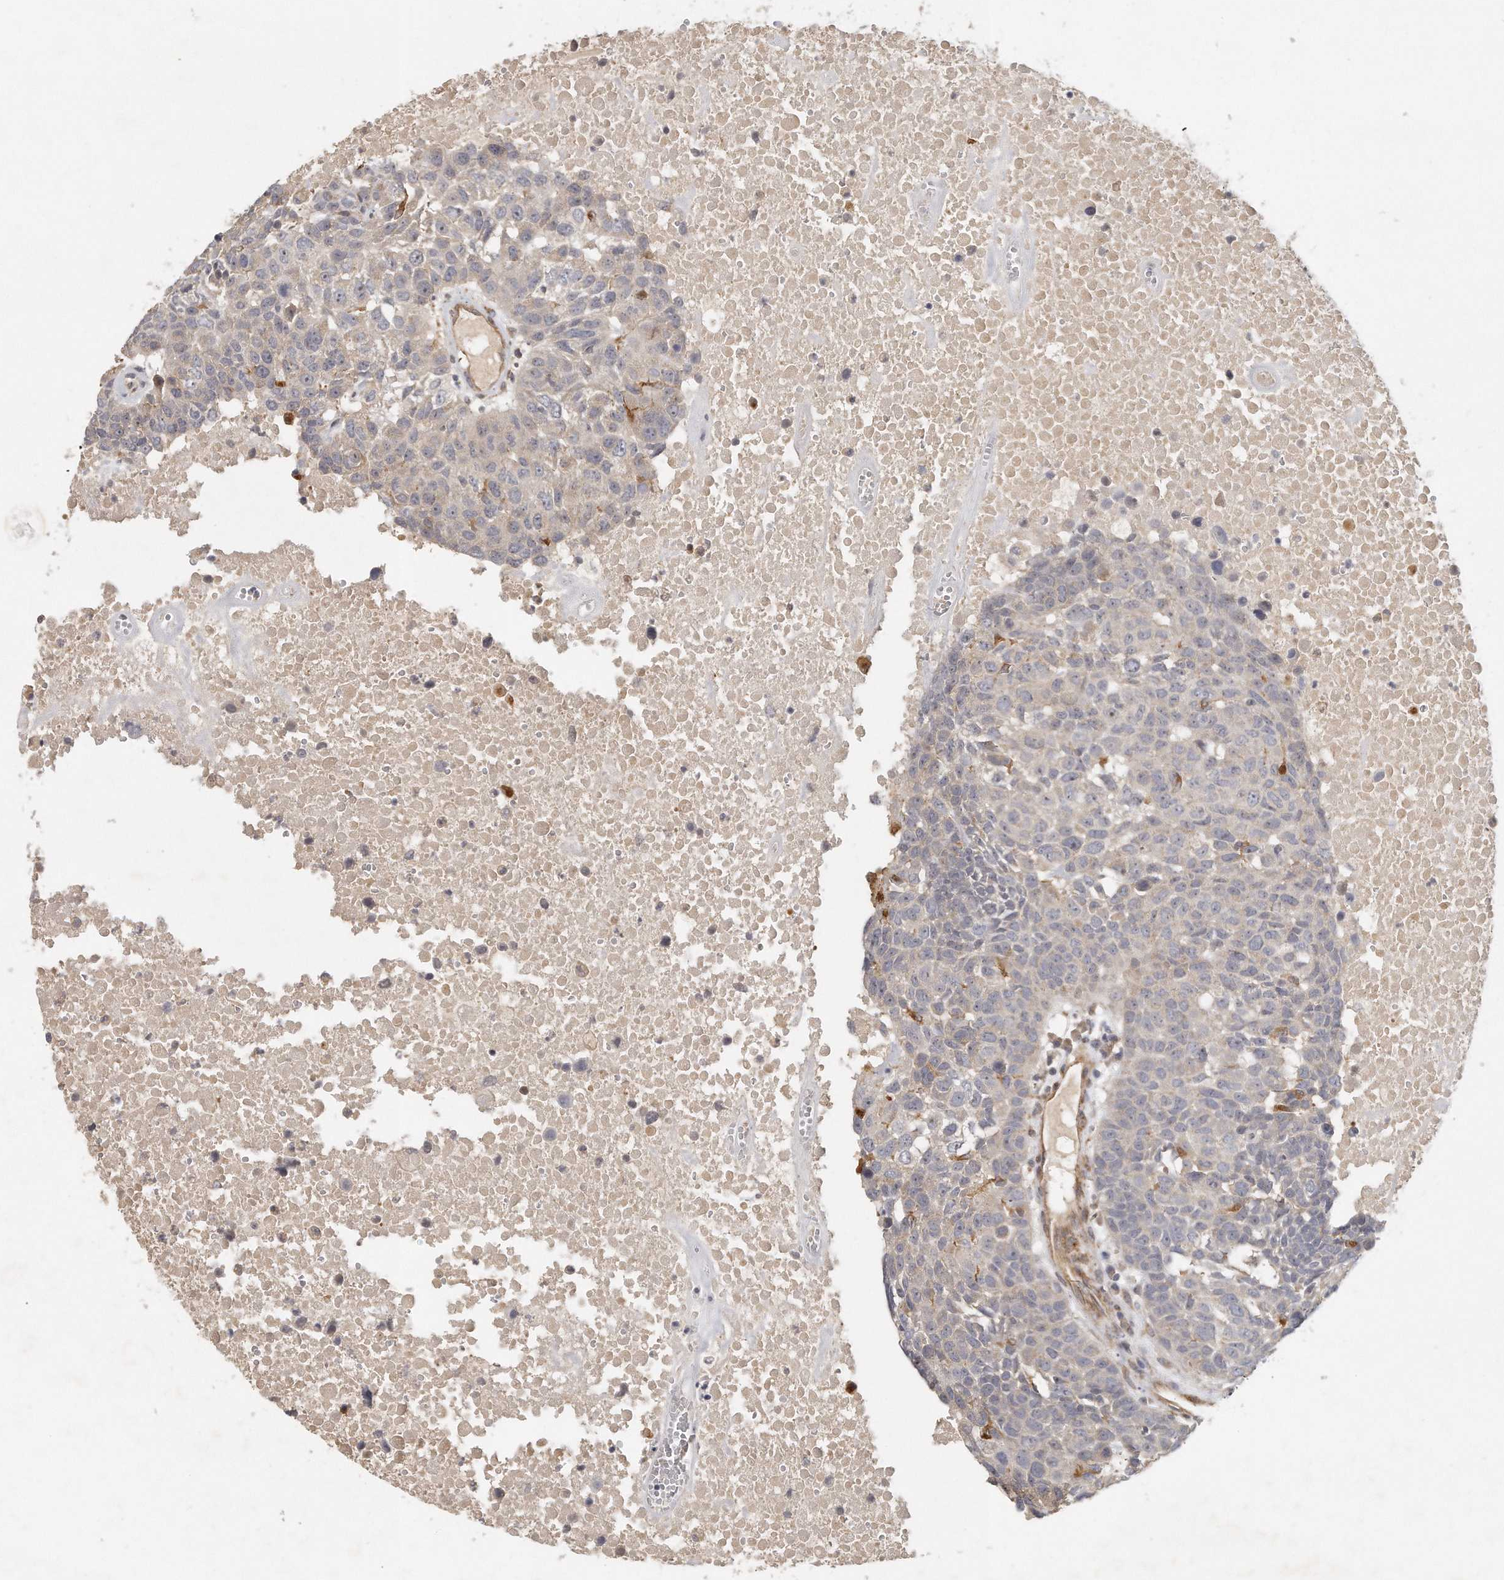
{"staining": {"intensity": "weak", "quantity": "<25%", "location": "cytoplasmic/membranous"}, "tissue": "head and neck cancer", "cell_type": "Tumor cells", "image_type": "cancer", "snomed": [{"axis": "morphology", "description": "Squamous cell carcinoma, NOS"}, {"axis": "topography", "description": "Head-Neck"}], "caption": "Tumor cells are negative for protein expression in human head and neck cancer. (DAB (3,3'-diaminobenzidine) immunohistochemistry (IHC) with hematoxylin counter stain).", "gene": "MTERF4", "patient": {"sex": "male", "age": 66}}